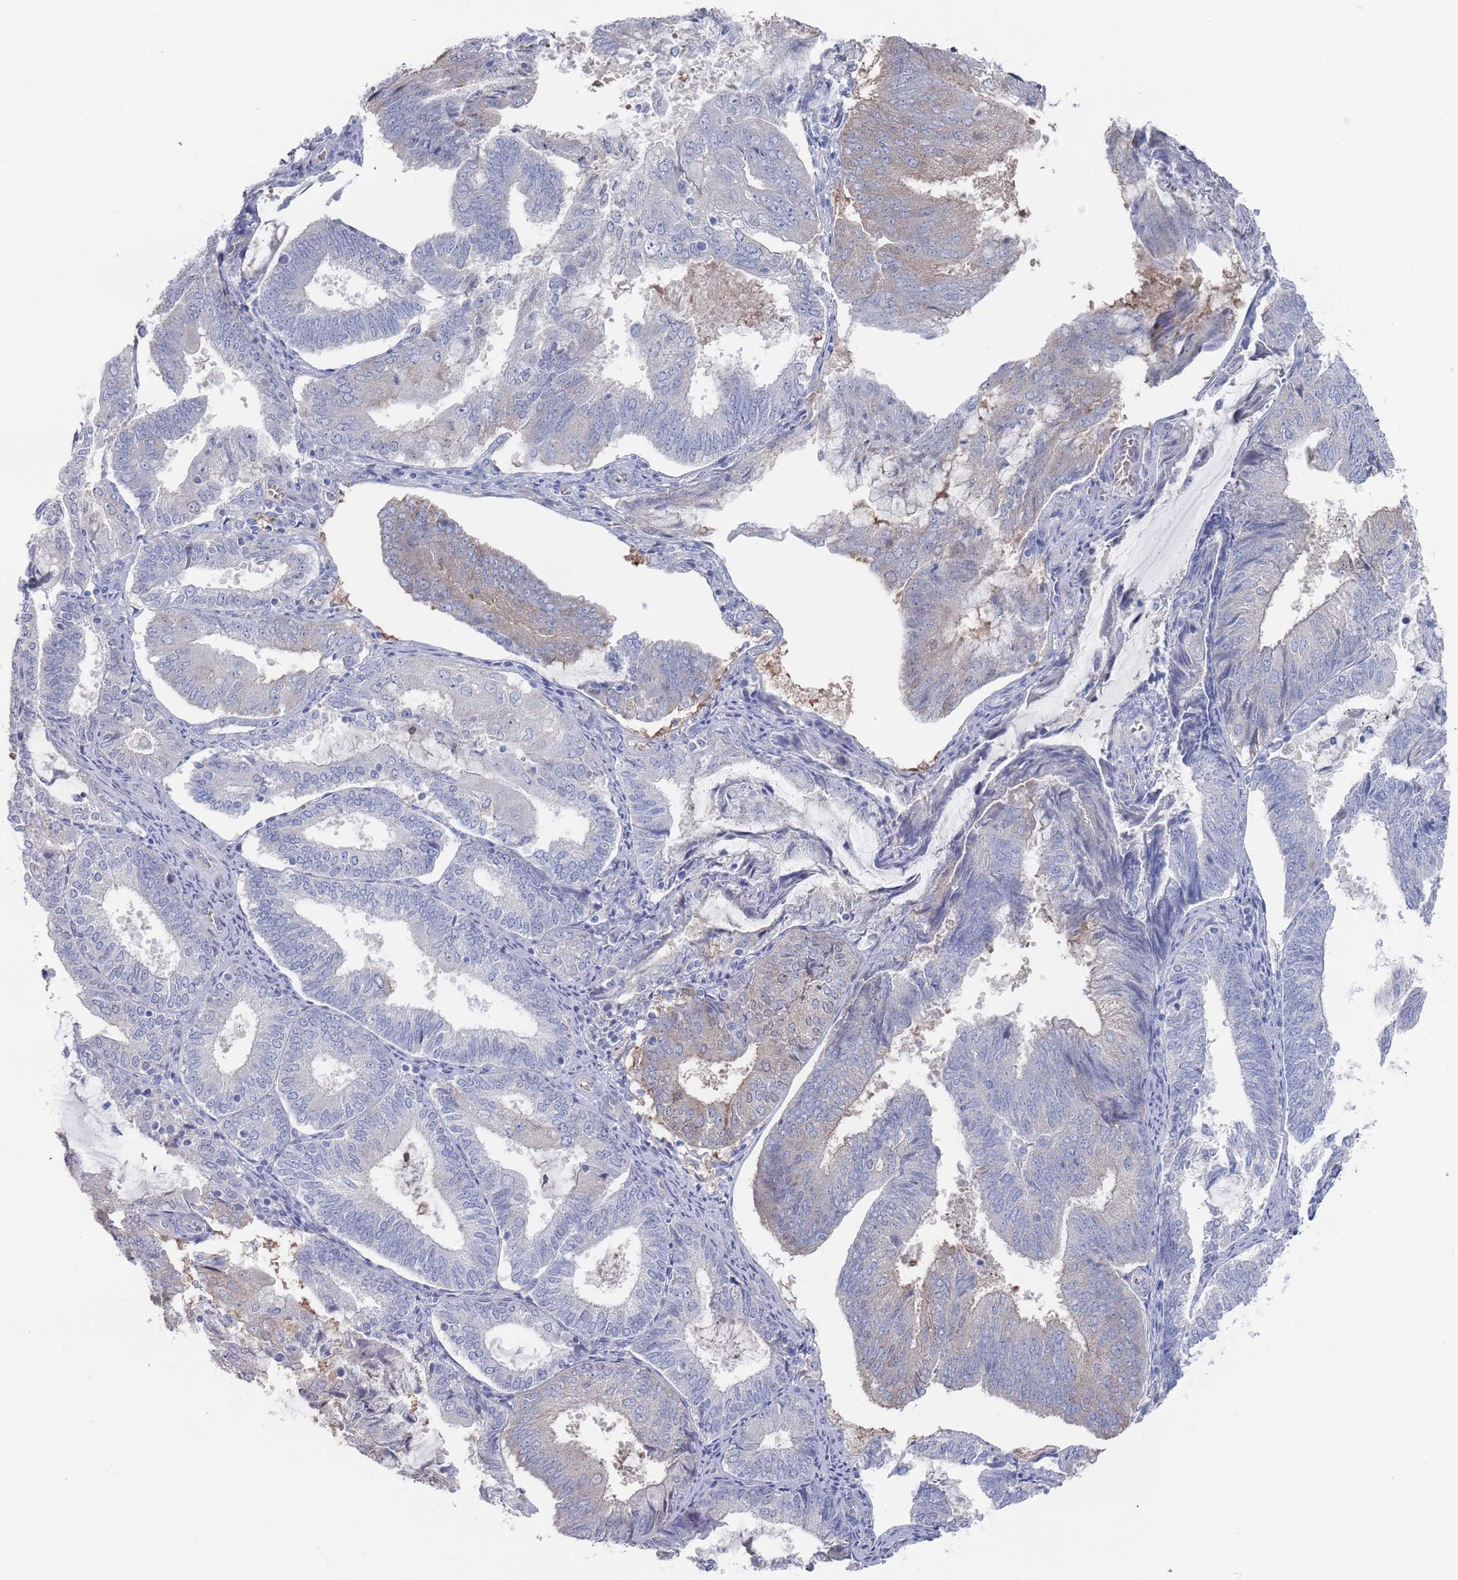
{"staining": {"intensity": "negative", "quantity": "none", "location": "none"}, "tissue": "endometrial cancer", "cell_type": "Tumor cells", "image_type": "cancer", "snomed": [{"axis": "morphology", "description": "Adenocarcinoma, NOS"}, {"axis": "topography", "description": "Endometrium"}], "caption": "High magnification brightfield microscopy of endometrial cancer (adenocarcinoma) stained with DAB (brown) and counterstained with hematoxylin (blue): tumor cells show no significant expression. (DAB (3,3'-diaminobenzidine) immunohistochemistry, high magnification).", "gene": "TMCO3", "patient": {"sex": "female", "age": 81}}